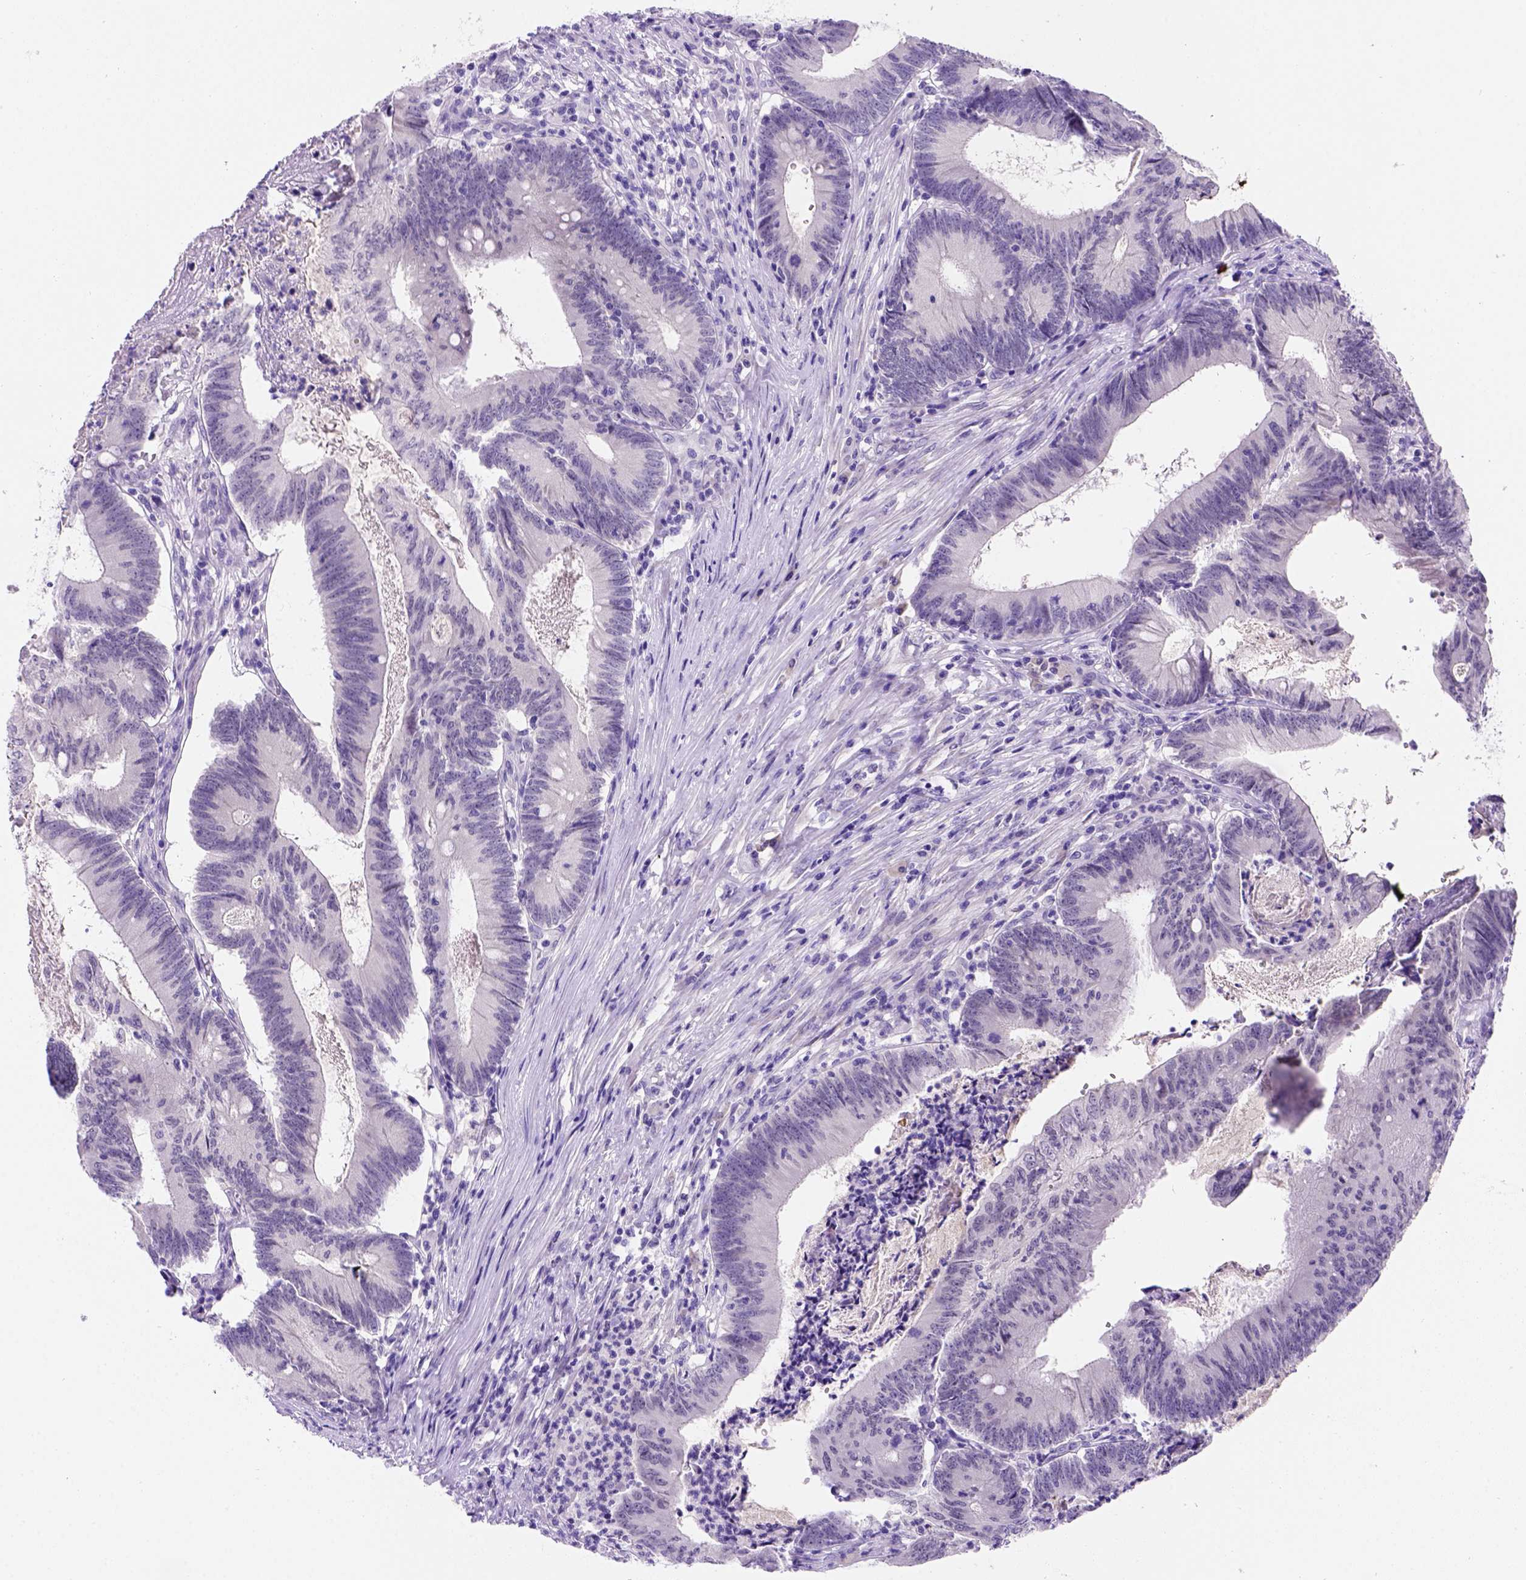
{"staining": {"intensity": "negative", "quantity": "none", "location": "none"}, "tissue": "colorectal cancer", "cell_type": "Tumor cells", "image_type": "cancer", "snomed": [{"axis": "morphology", "description": "Adenocarcinoma, NOS"}, {"axis": "topography", "description": "Colon"}], "caption": "A histopathology image of colorectal cancer (adenocarcinoma) stained for a protein reveals no brown staining in tumor cells.", "gene": "FAM81B", "patient": {"sex": "female", "age": 70}}